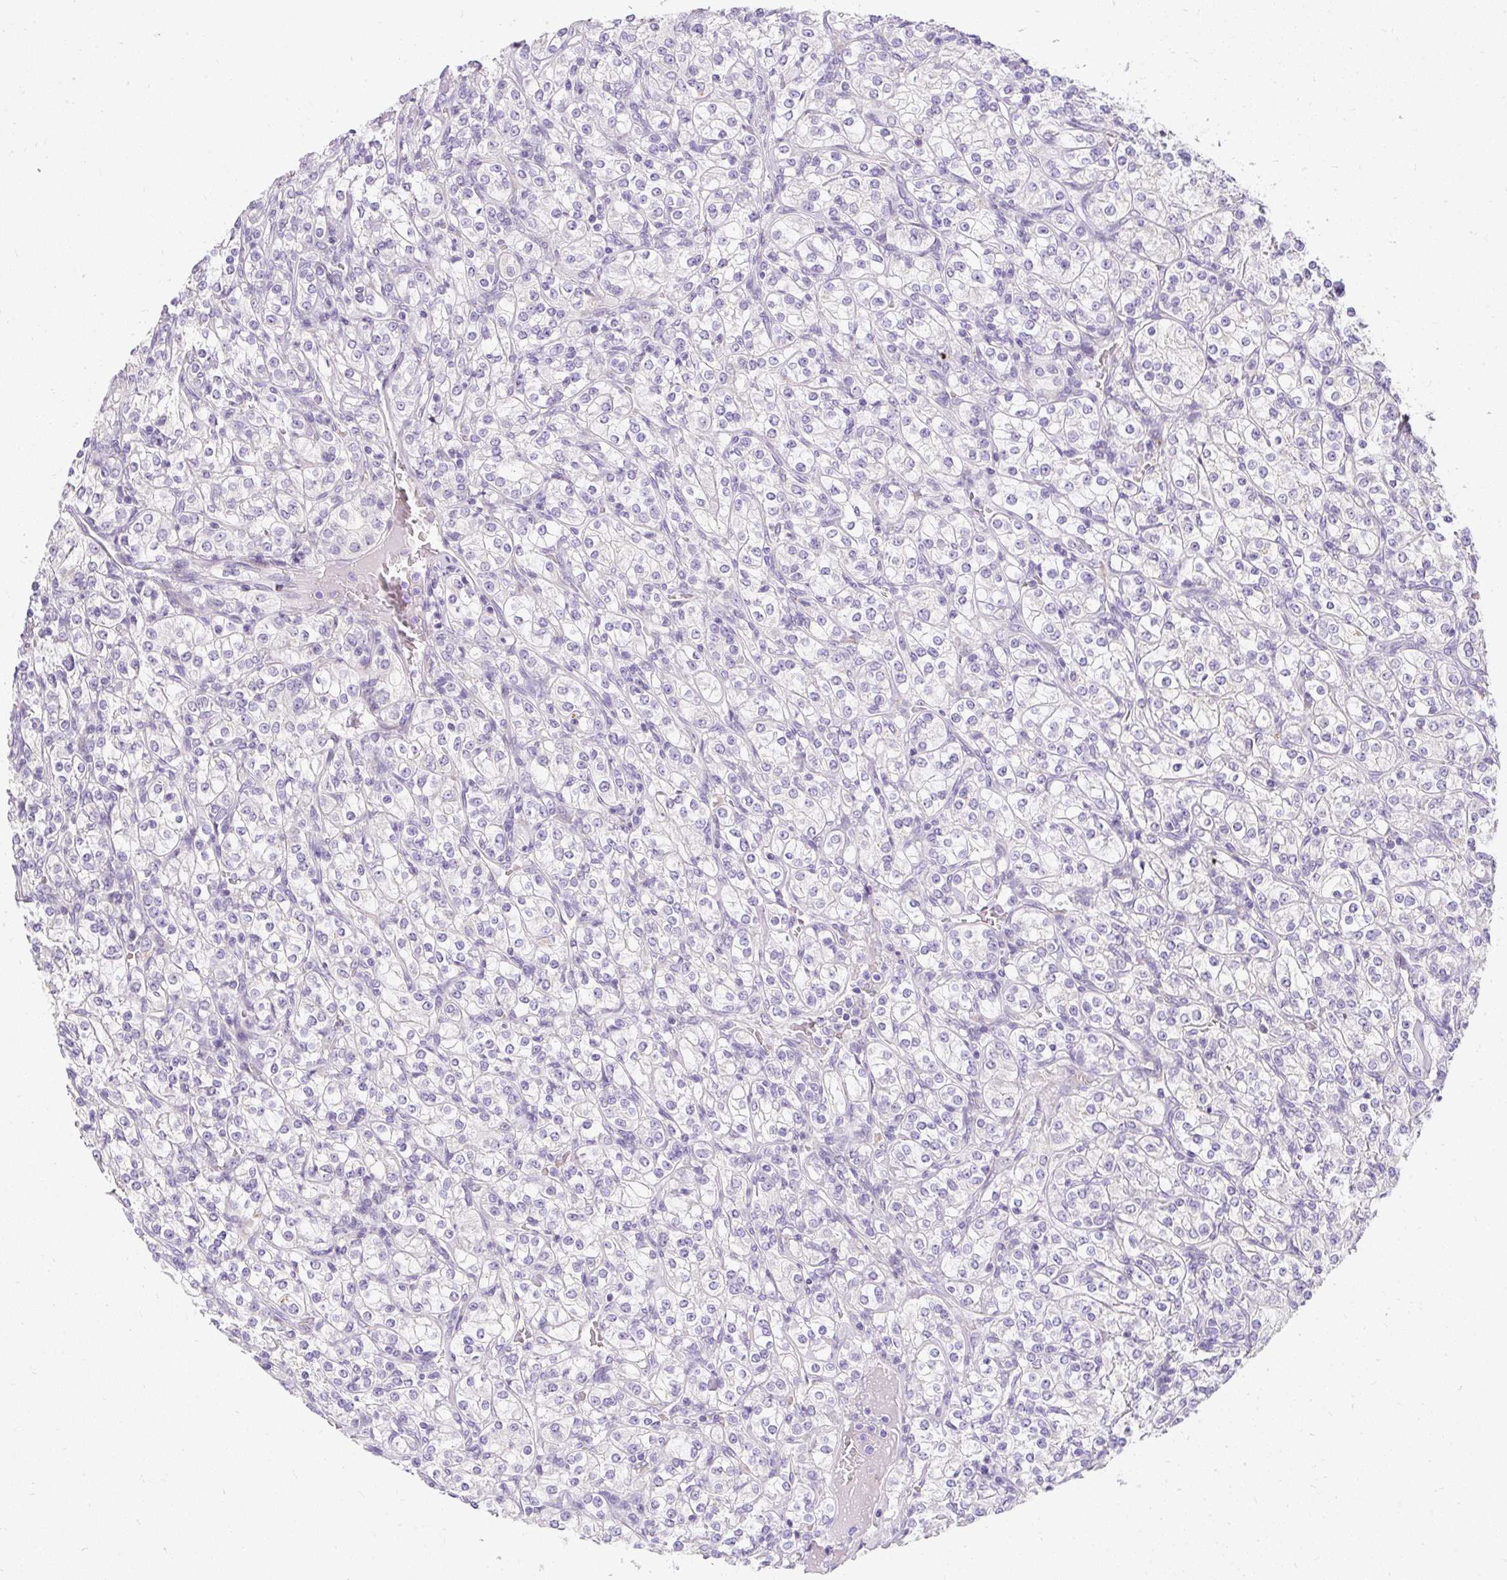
{"staining": {"intensity": "negative", "quantity": "none", "location": "none"}, "tissue": "renal cancer", "cell_type": "Tumor cells", "image_type": "cancer", "snomed": [{"axis": "morphology", "description": "Adenocarcinoma, NOS"}, {"axis": "topography", "description": "Kidney"}], "caption": "IHC of renal adenocarcinoma shows no expression in tumor cells. The staining is performed using DAB brown chromogen with nuclei counter-stained in using hematoxylin.", "gene": "DTX4", "patient": {"sex": "male", "age": 77}}